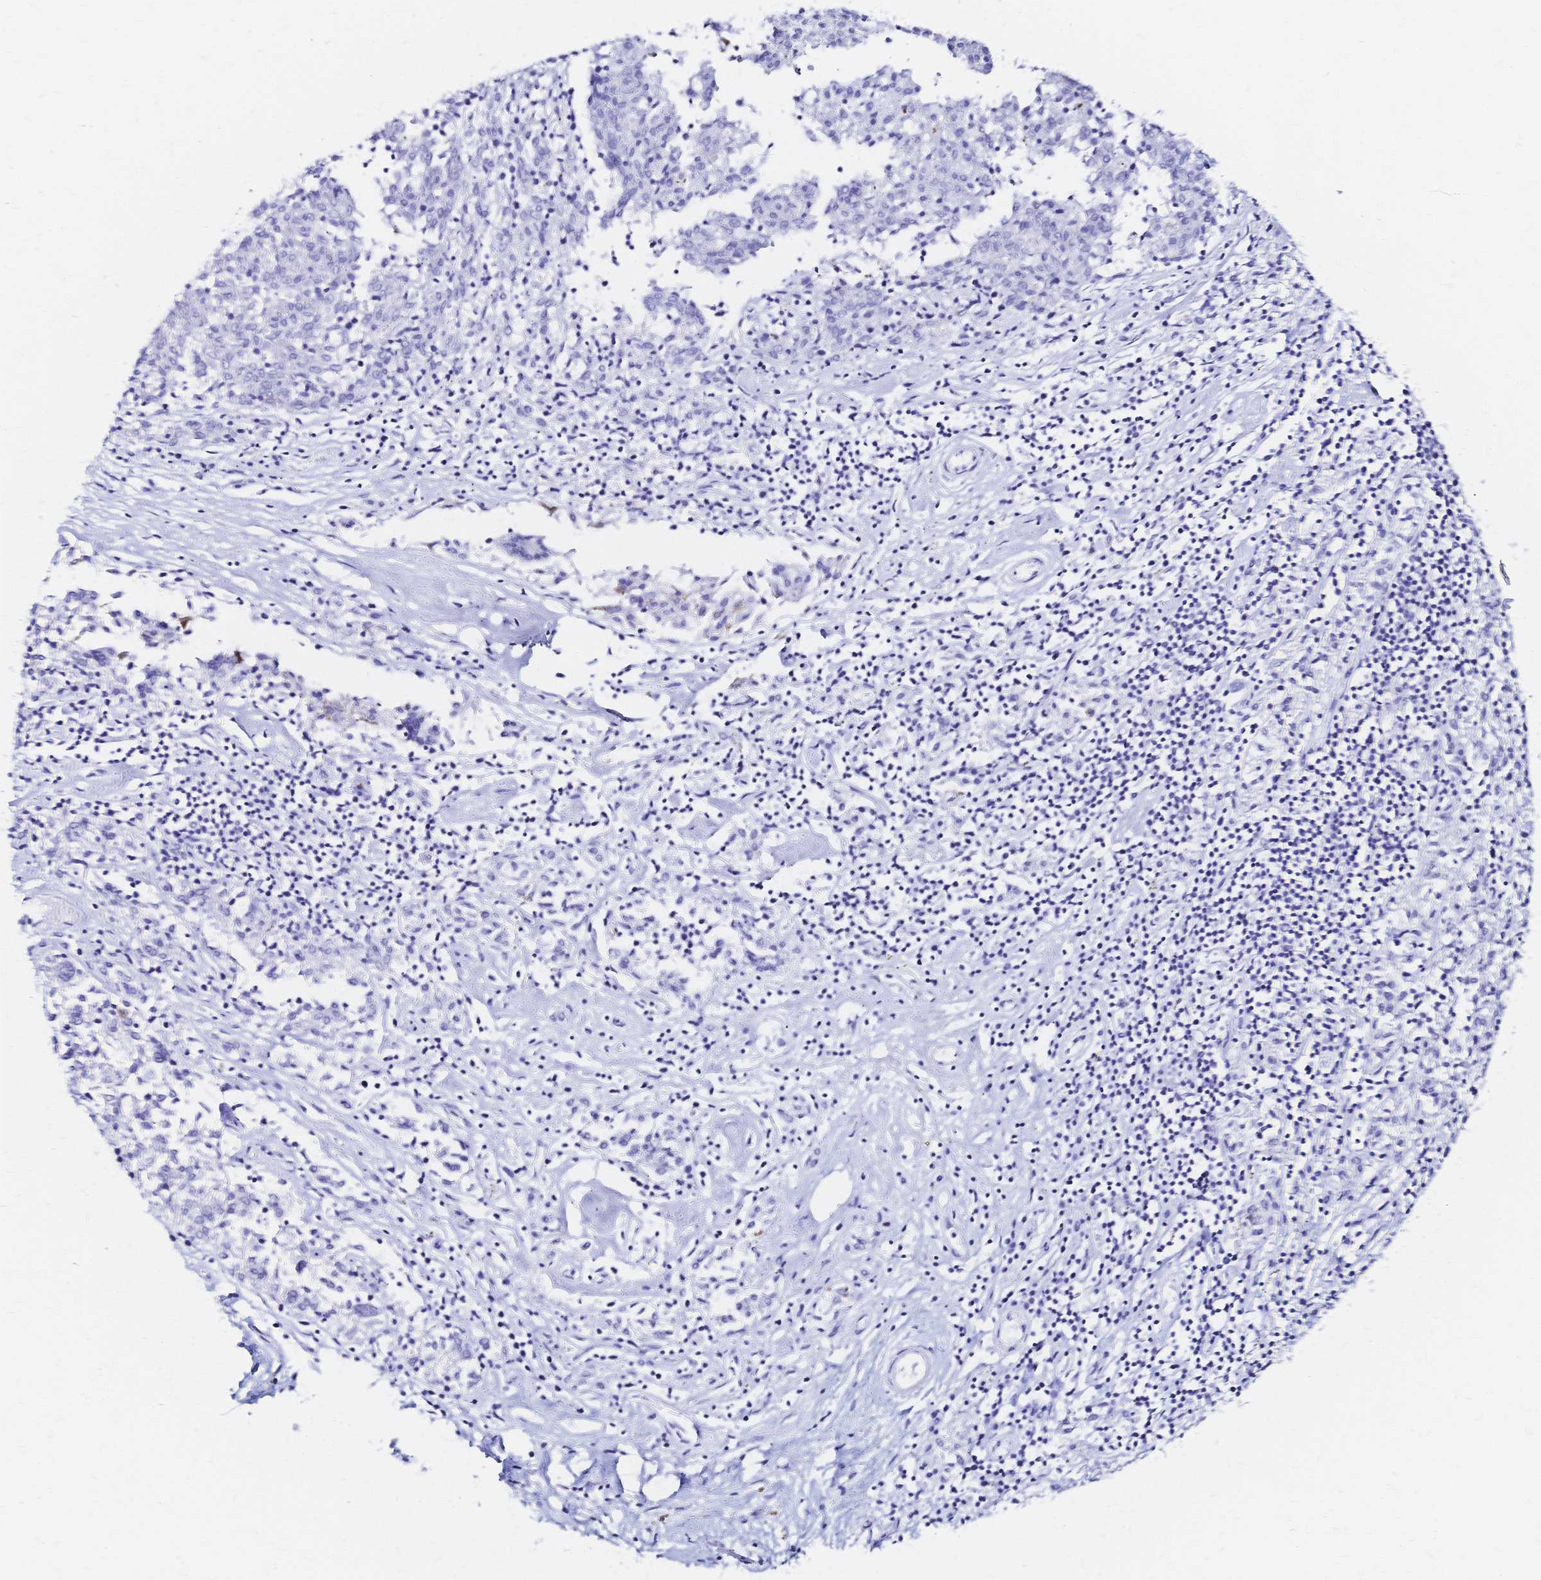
{"staining": {"intensity": "negative", "quantity": "none", "location": "none"}, "tissue": "melanoma", "cell_type": "Tumor cells", "image_type": "cancer", "snomed": [{"axis": "morphology", "description": "Malignant melanoma, NOS"}, {"axis": "topography", "description": "Skin"}], "caption": "Immunohistochemical staining of melanoma reveals no significant positivity in tumor cells.", "gene": "SLC5A1", "patient": {"sex": "female", "age": 72}}